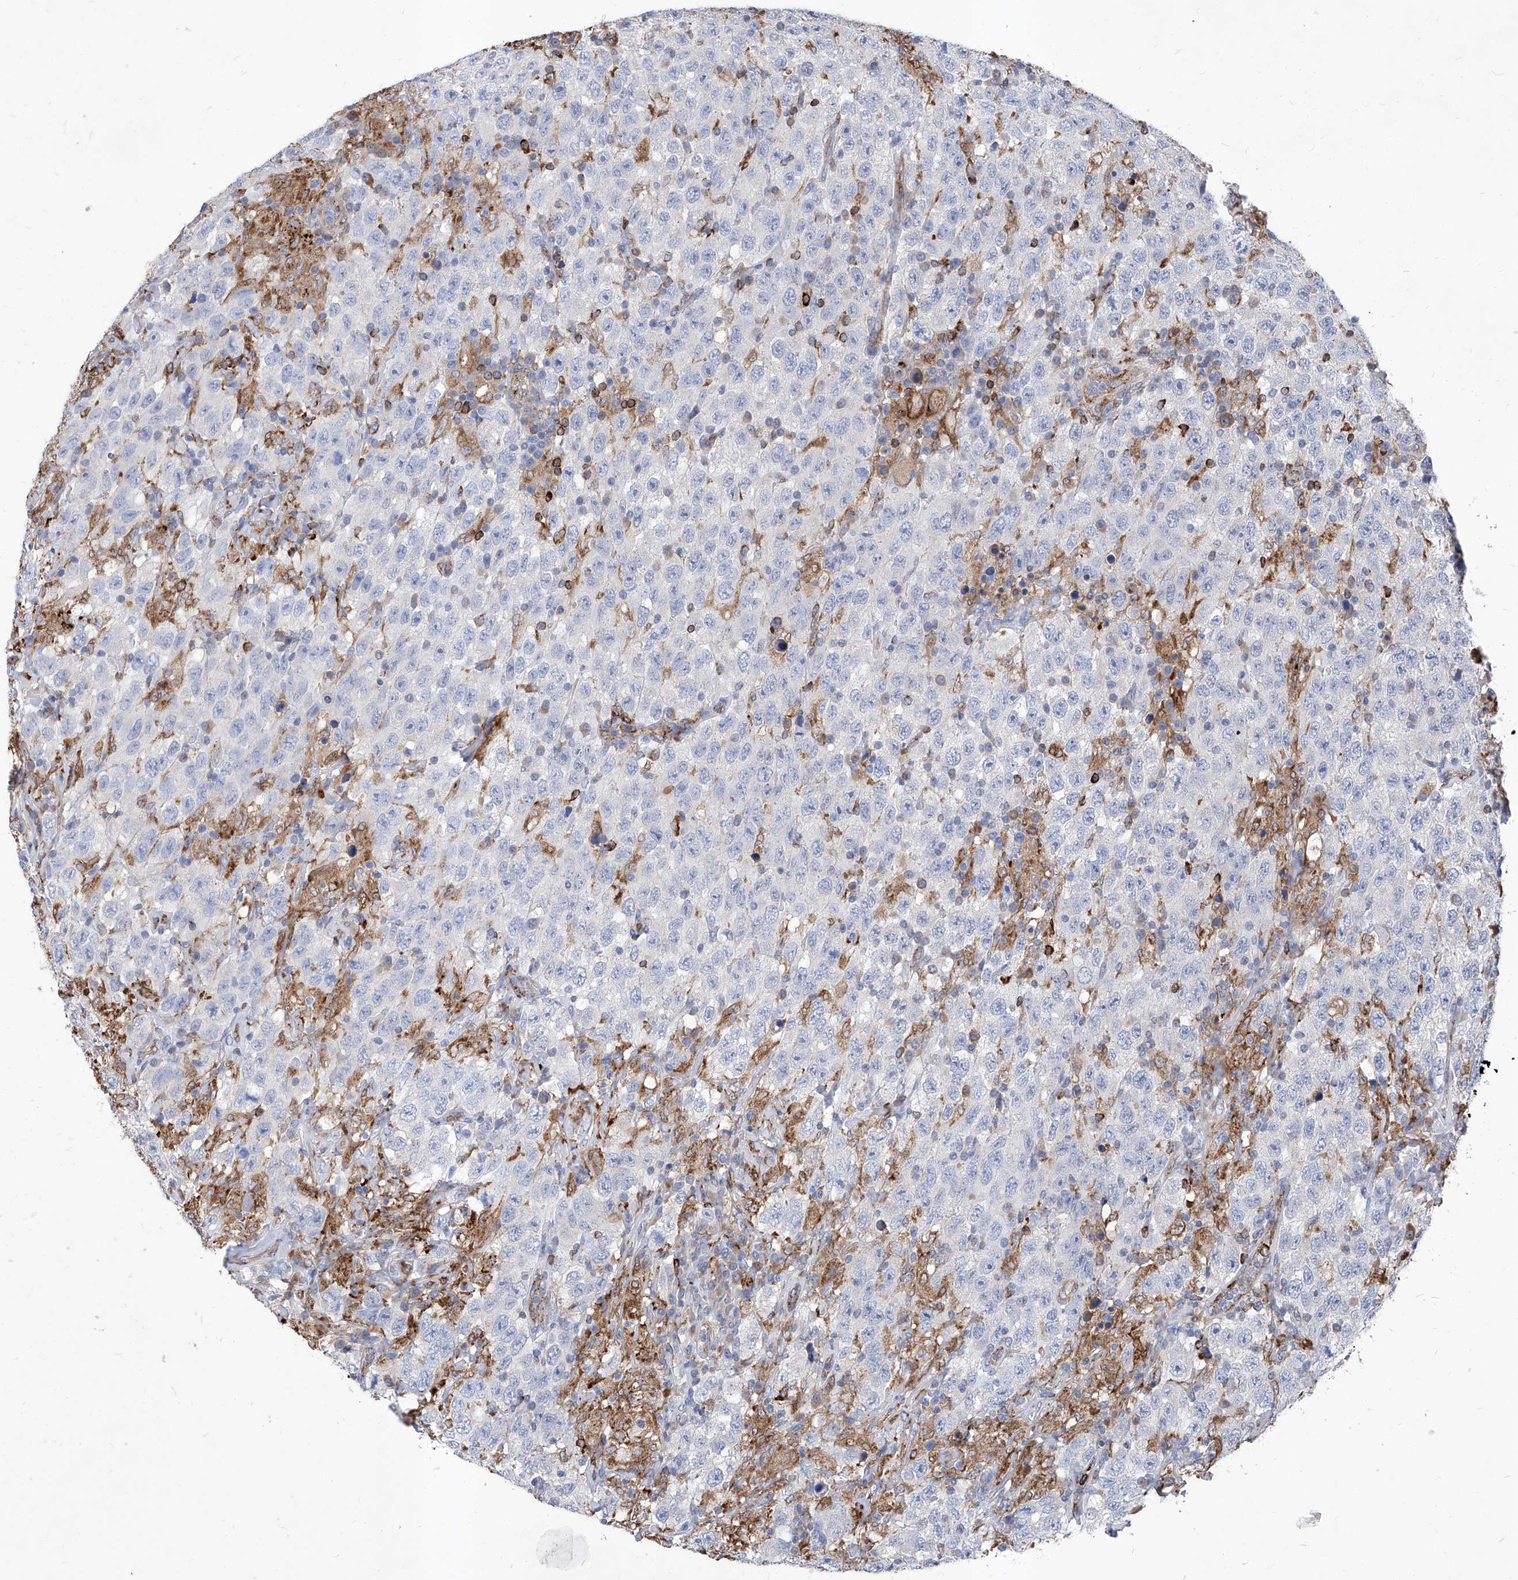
{"staining": {"intensity": "negative", "quantity": "none", "location": "none"}, "tissue": "testis cancer", "cell_type": "Tumor cells", "image_type": "cancer", "snomed": [{"axis": "morphology", "description": "Seminoma, NOS"}, {"axis": "topography", "description": "Testis"}], "caption": "Immunohistochemistry (IHC) histopathology image of neoplastic tissue: human testis cancer (seminoma) stained with DAB (3,3'-diaminobenzidine) shows no significant protein expression in tumor cells. (Immunohistochemistry, brightfield microscopy, high magnification).", "gene": "UBOX5", "patient": {"sex": "male", "age": 65}}